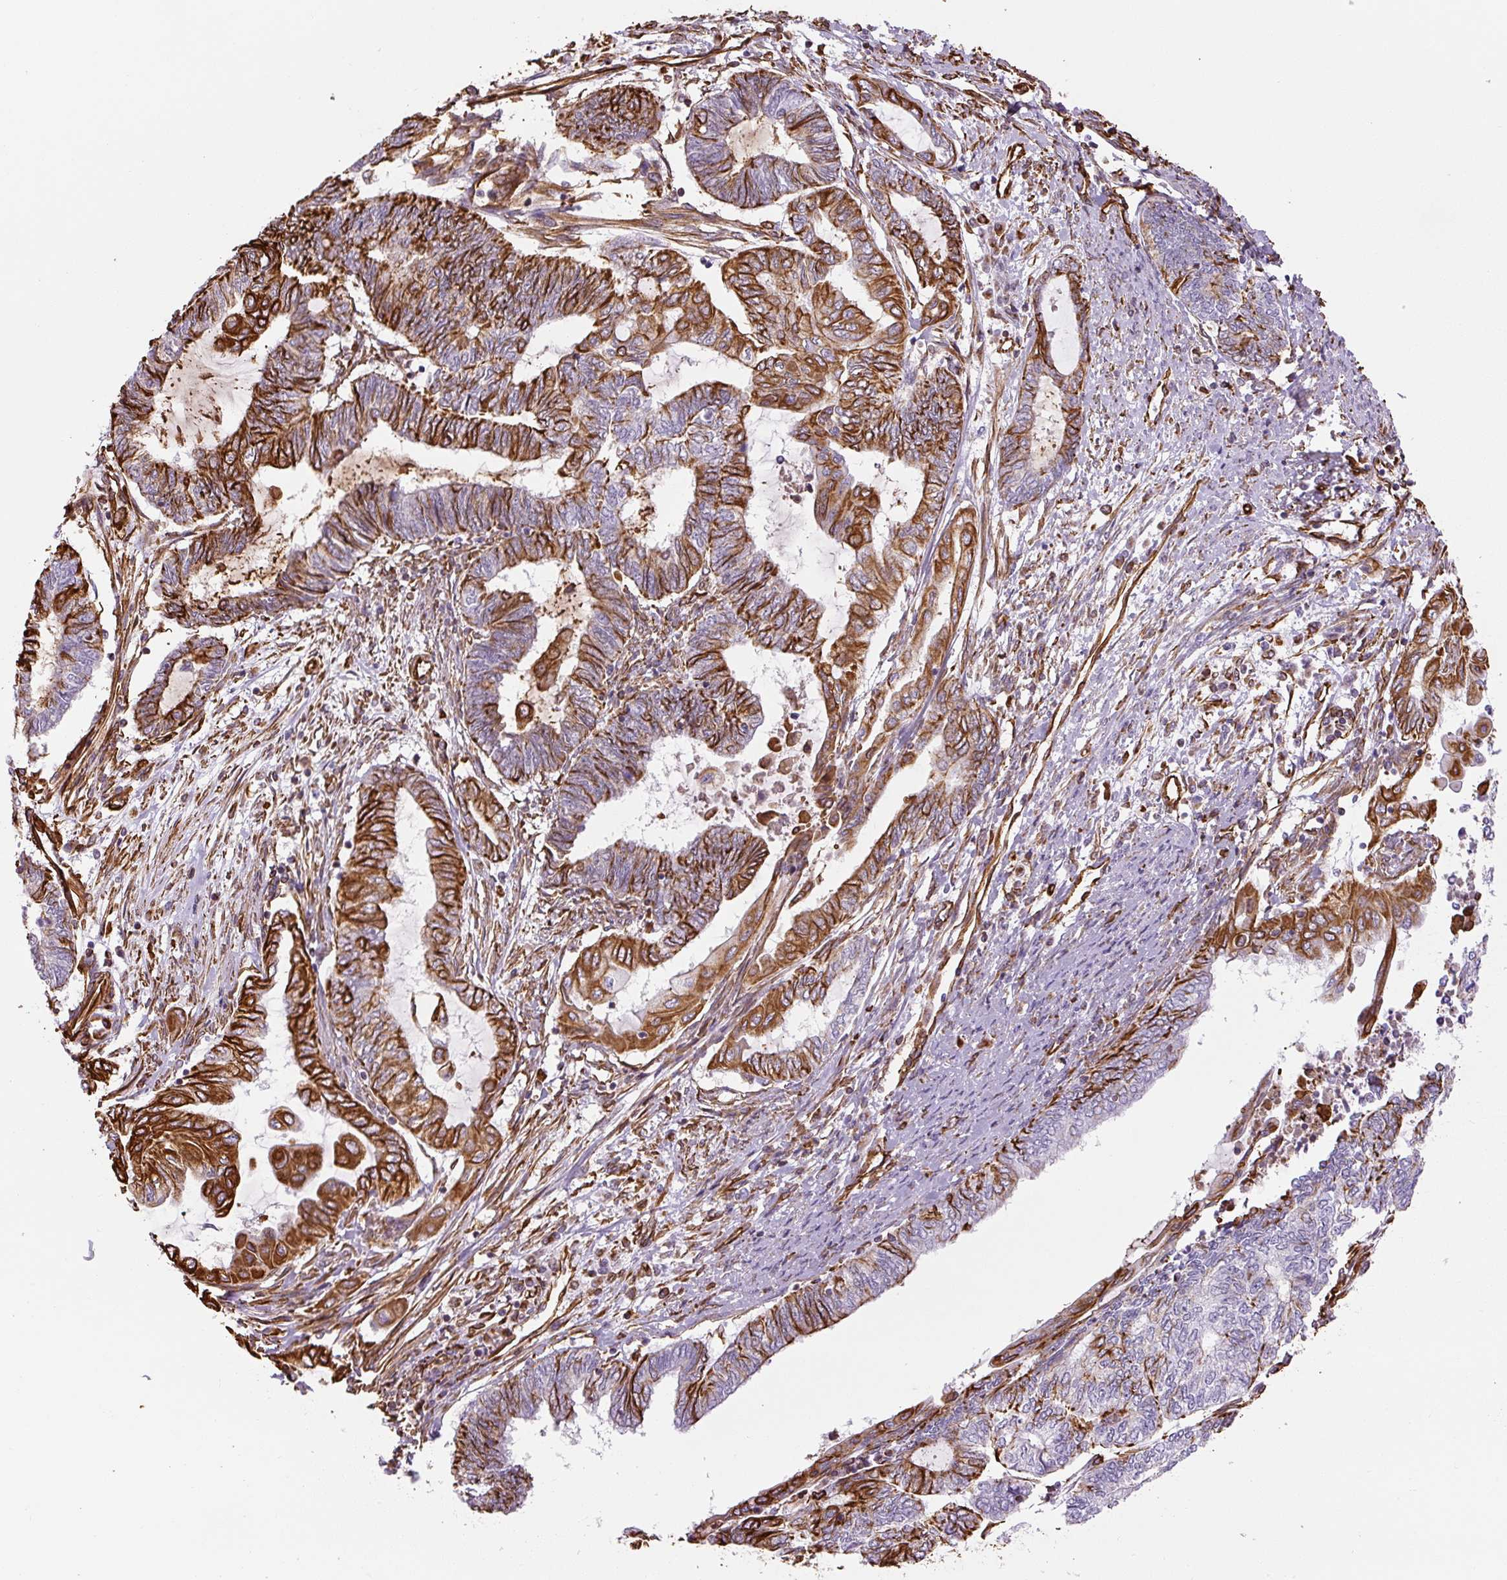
{"staining": {"intensity": "strong", "quantity": "25%-75%", "location": "cytoplasmic/membranous"}, "tissue": "endometrial cancer", "cell_type": "Tumor cells", "image_type": "cancer", "snomed": [{"axis": "morphology", "description": "Adenocarcinoma, NOS"}, {"axis": "topography", "description": "Uterus"}, {"axis": "topography", "description": "Endometrium"}], "caption": "Human endometrial cancer stained for a protein (brown) reveals strong cytoplasmic/membranous positive positivity in about 25%-75% of tumor cells.", "gene": "VIM", "patient": {"sex": "female", "age": 70}}